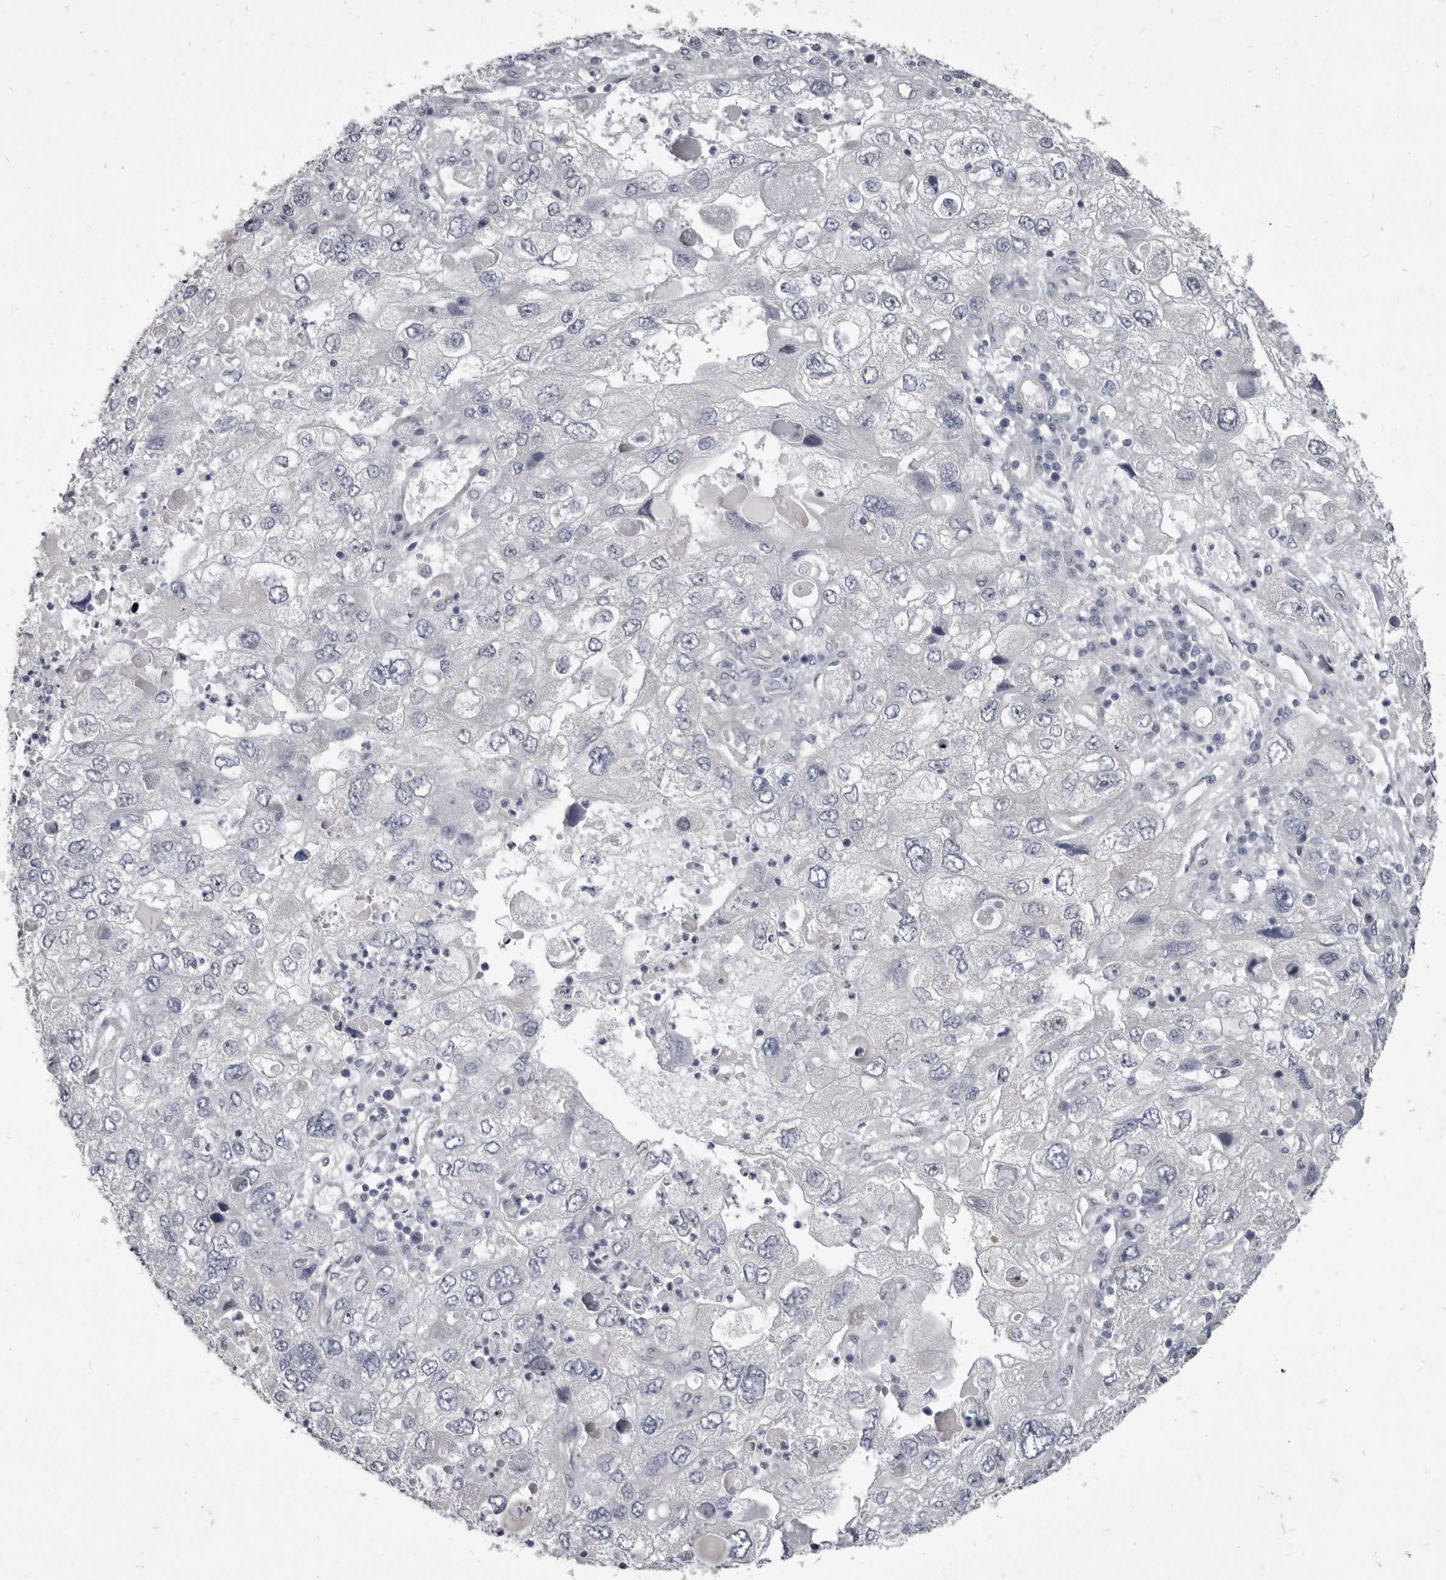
{"staining": {"intensity": "negative", "quantity": "none", "location": "none"}, "tissue": "endometrial cancer", "cell_type": "Tumor cells", "image_type": "cancer", "snomed": [{"axis": "morphology", "description": "Adenocarcinoma, NOS"}, {"axis": "topography", "description": "Endometrium"}], "caption": "Tumor cells are negative for brown protein staining in endometrial cancer.", "gene": "GSK3B", "patient": {"sex": "female", "age": 49}}